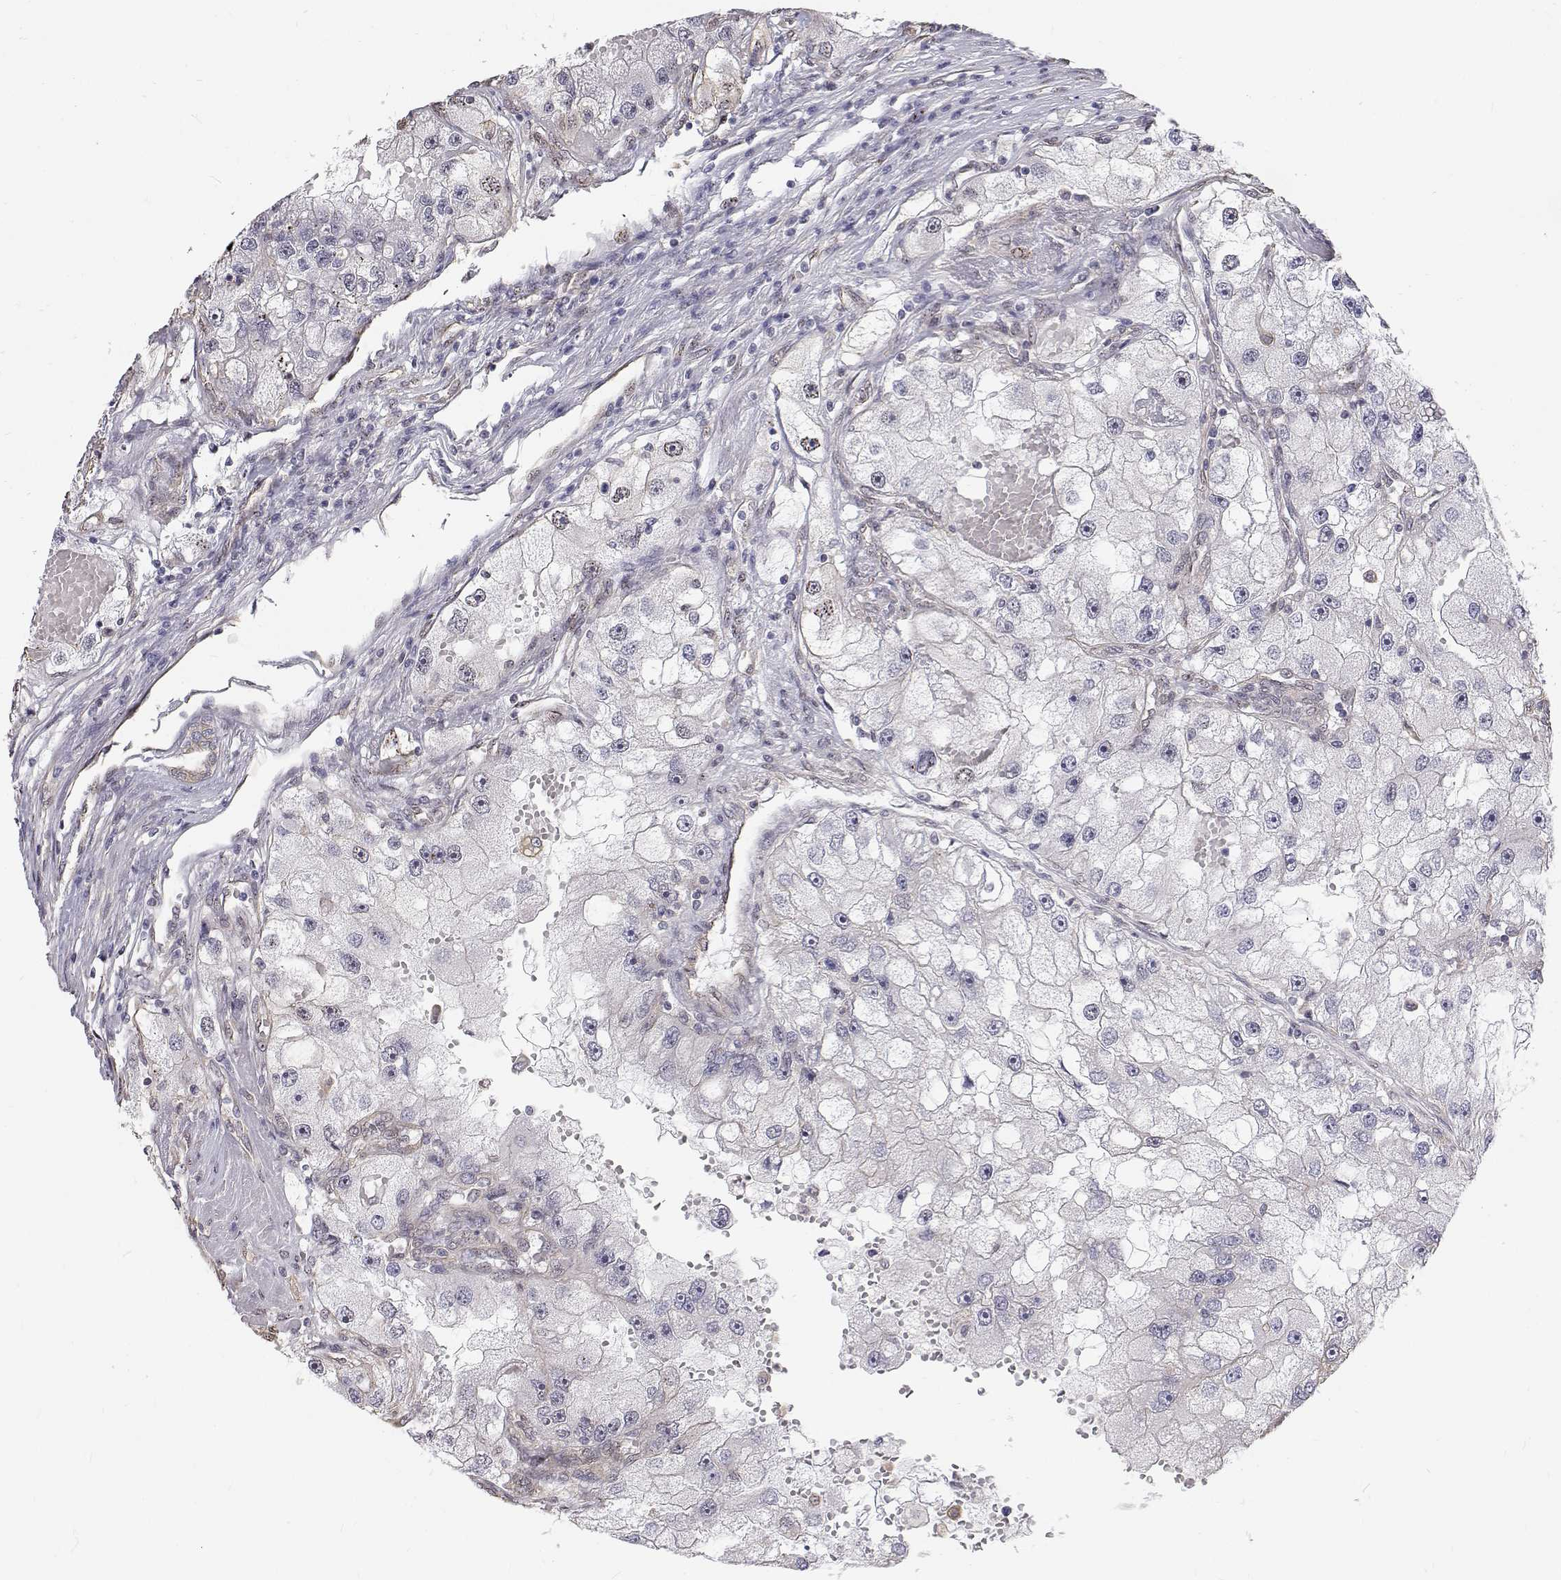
{"staining": {"intensity": "negative", "quantity": "none", "location": "none"}, "tissue": "renal cancer", "cell_type": "Tumor cells", "image_type": "cancer", "snomed": [{"axis": "morphology", "description": "Adenocarcinoma, NOS"}, {"axis": "topography", "description": "Kidney"}], "caption": "High power microscopy histopathology image of an IHC image of adenocarcinoma (renal), revealing no significant positivity in tumor cells. (DAB immunohistochemistry with hematoxylin counter stain).", "gene": "GSDMA", "patient": {"sex": "male", "age": 63}}